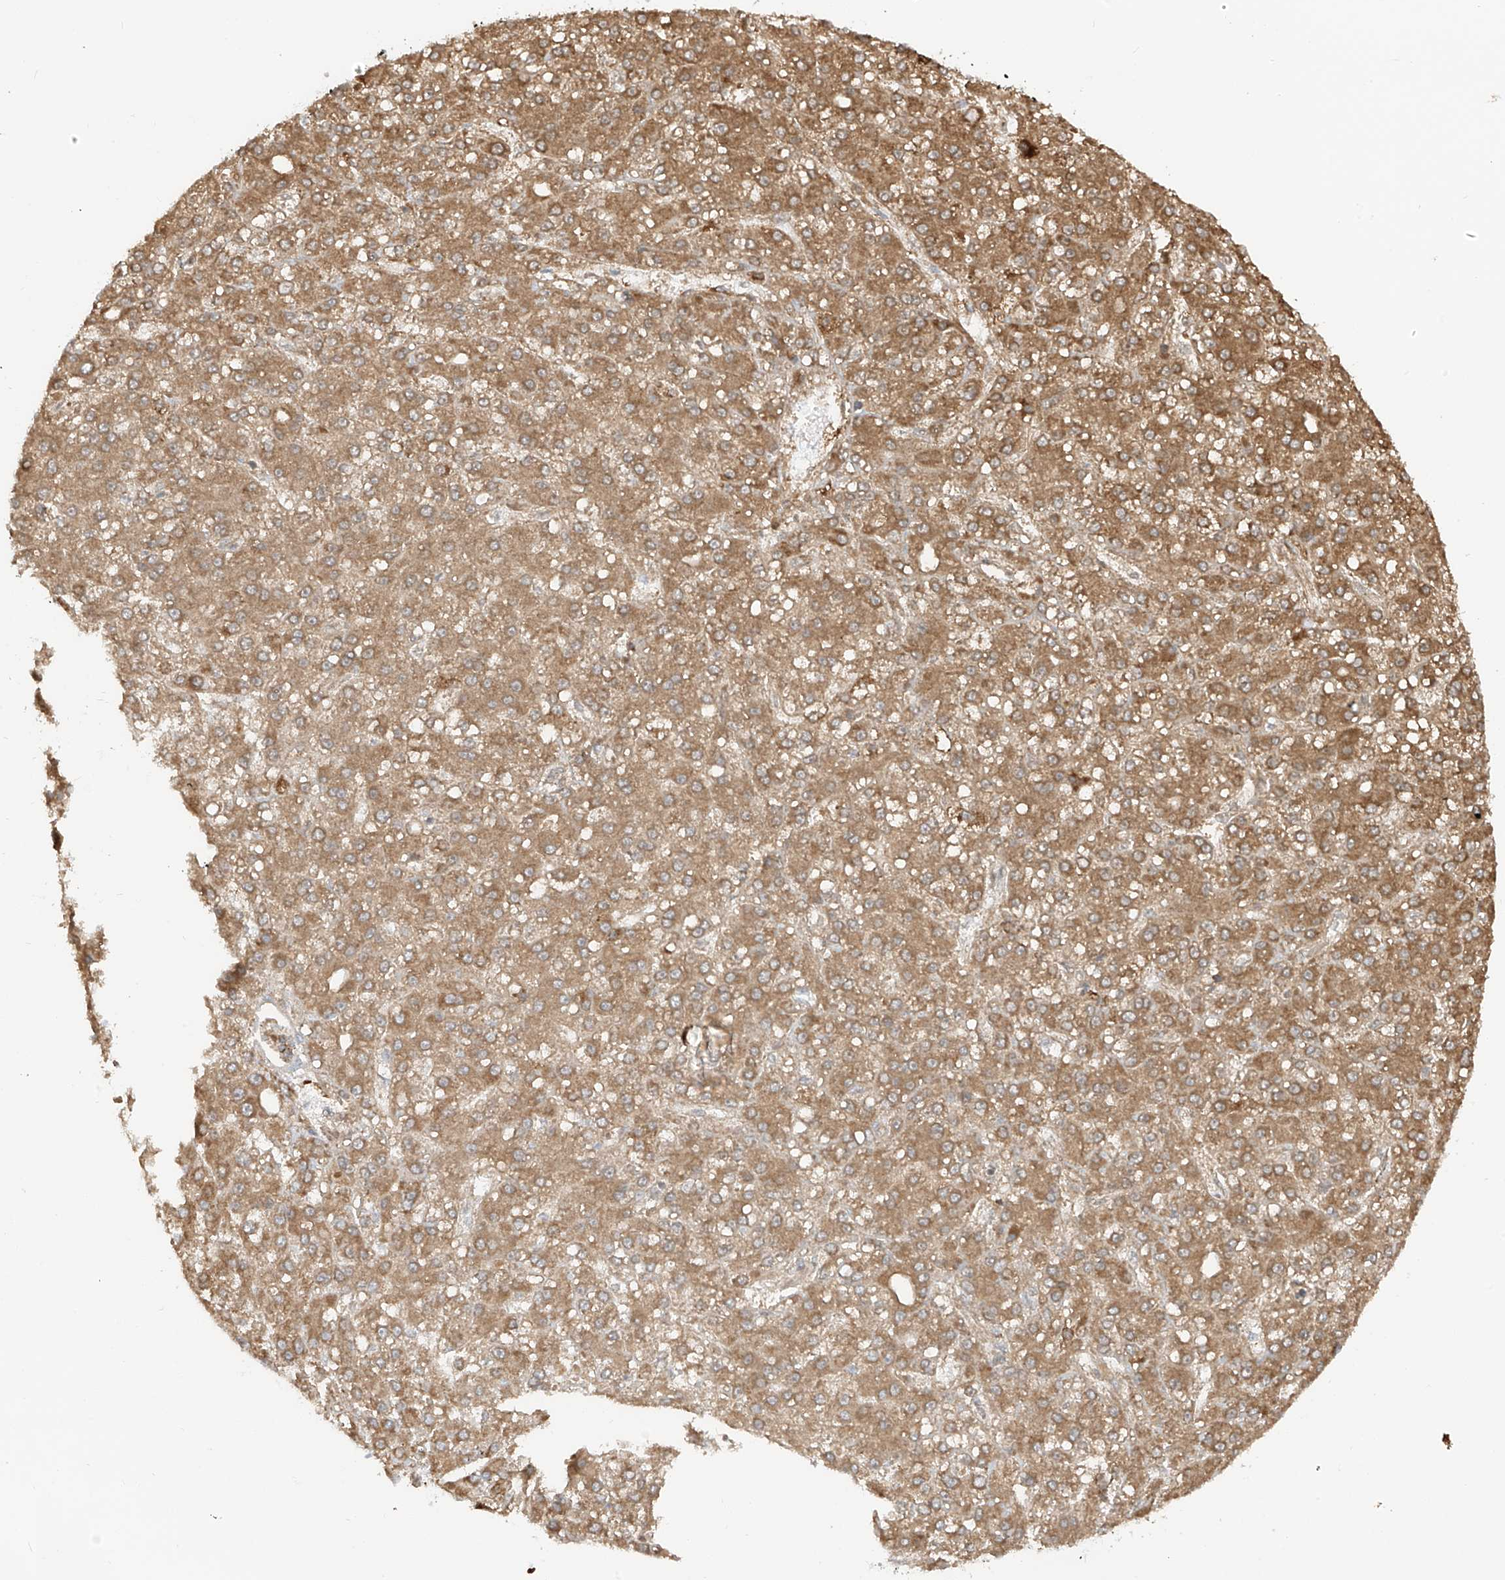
{"staining": {"intensity": "moderate", "quantity": ">75%", "location": "cytoplasmic/membranous"}, "tissue": "liver cancer", "cell_type": "Tumor cells", "image_type": "cancer", "snomed": [{"axis": "morphology", "description": "Carcinoma, Hepatocellular, NOS"}, {"axis": "topography", "description": "Liver"}], "caption": "Hepatocellular carcinoma (liver) was stained to show a protein in brown. There is medium levels of moderate cytoplasmic/membranous staining in about >75% of tumor cells.", "gene": "ETHE1", "patient": {"sex": "male", "age": 67}}